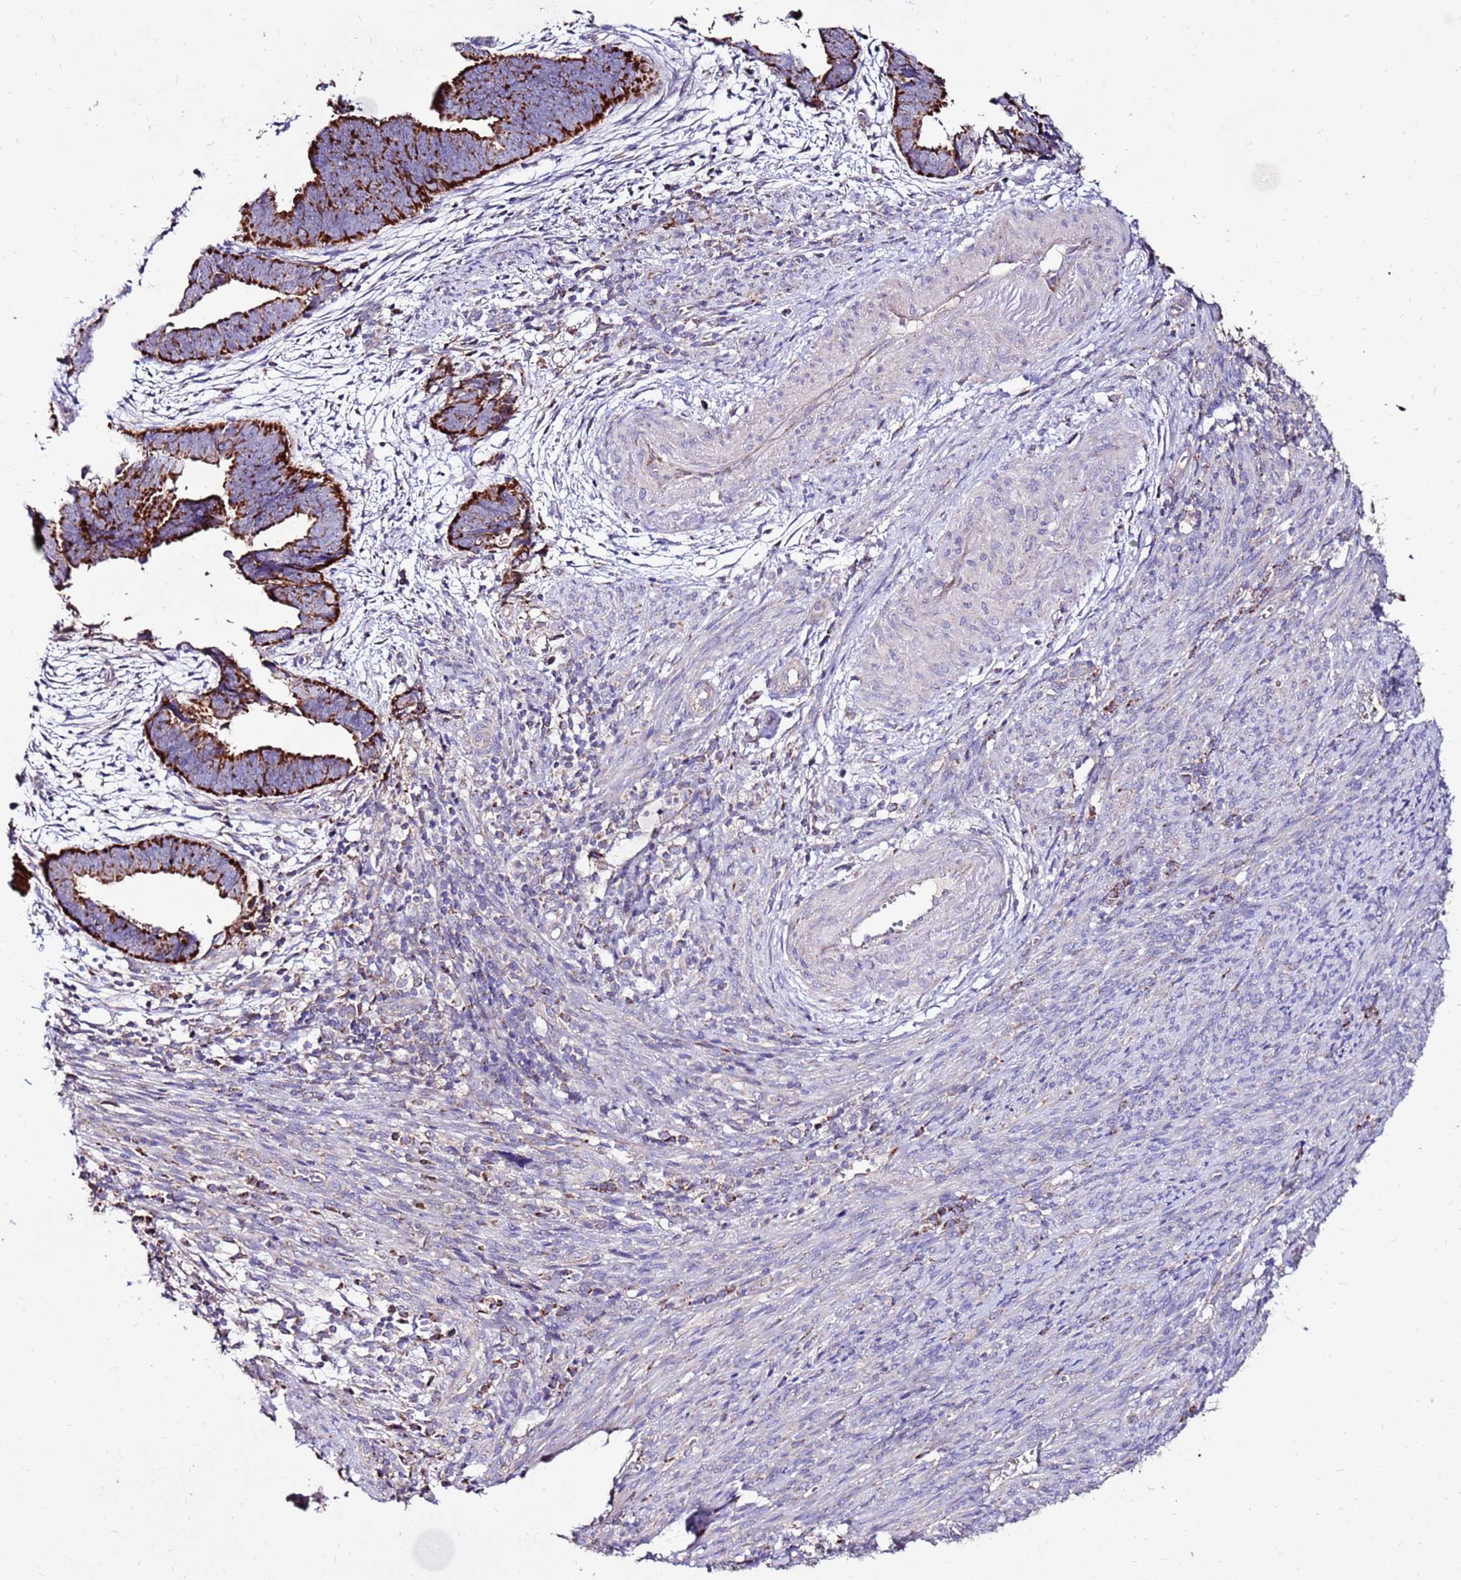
{"staining": {"intensity": "strong", "quantity": ">75%", "location": "cytoplasmic/membranous"}, "tissue": "endometrial cancer", "cell_type": "Tumor cells", "image_type": "cancer", "snomed": [{"axis": "morphology", "description": "Adenocarcinoma, NOS"}, {"axis": "topography", "description": "Endometrium"}], "caption": "A micrograph of human endometrial adenocarcinoma stained for a protein shows strong cytoplasmic/membranous brown staining in tumor cells.", "gene": "SPSB3", "patient": {"sex": "female", "age": 75}}